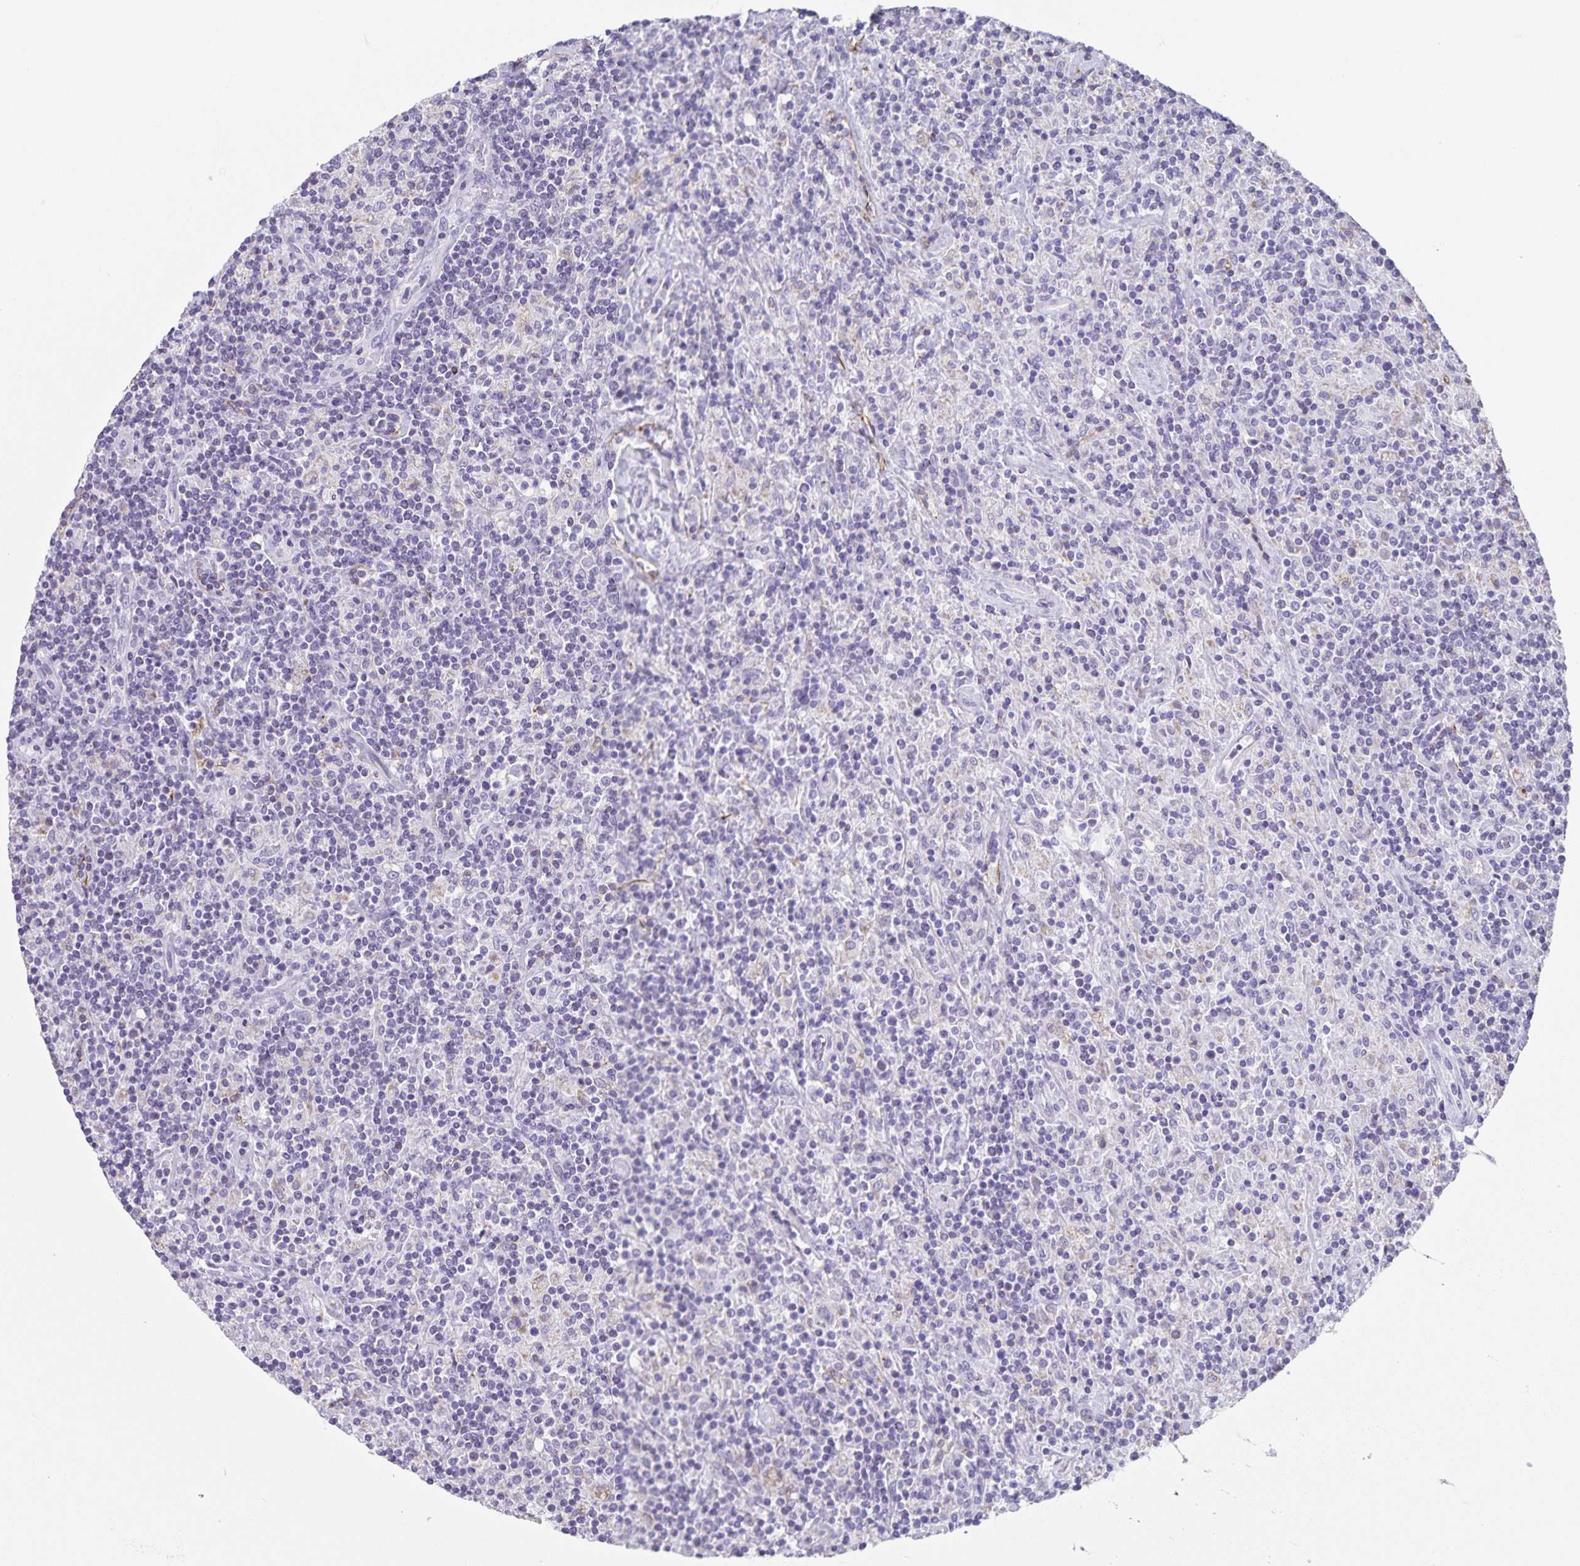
{"staining": {"intensity": "negative", "quantity": "none", "location": "none"}, "tissue": "lymphoma", "cell_type": "Tumor cells", "image_type": "cancer", "snomed": [{"axis": "morphology", "description": "Hodgkin's disease, NOS"}, {"axis": "topography", "description": "Lymph node"}], "caption": "There is no significant expression in tumor cells of lymphoma.", "gene": "SYNM", "patient": {"sex": "male", "age": 70}}